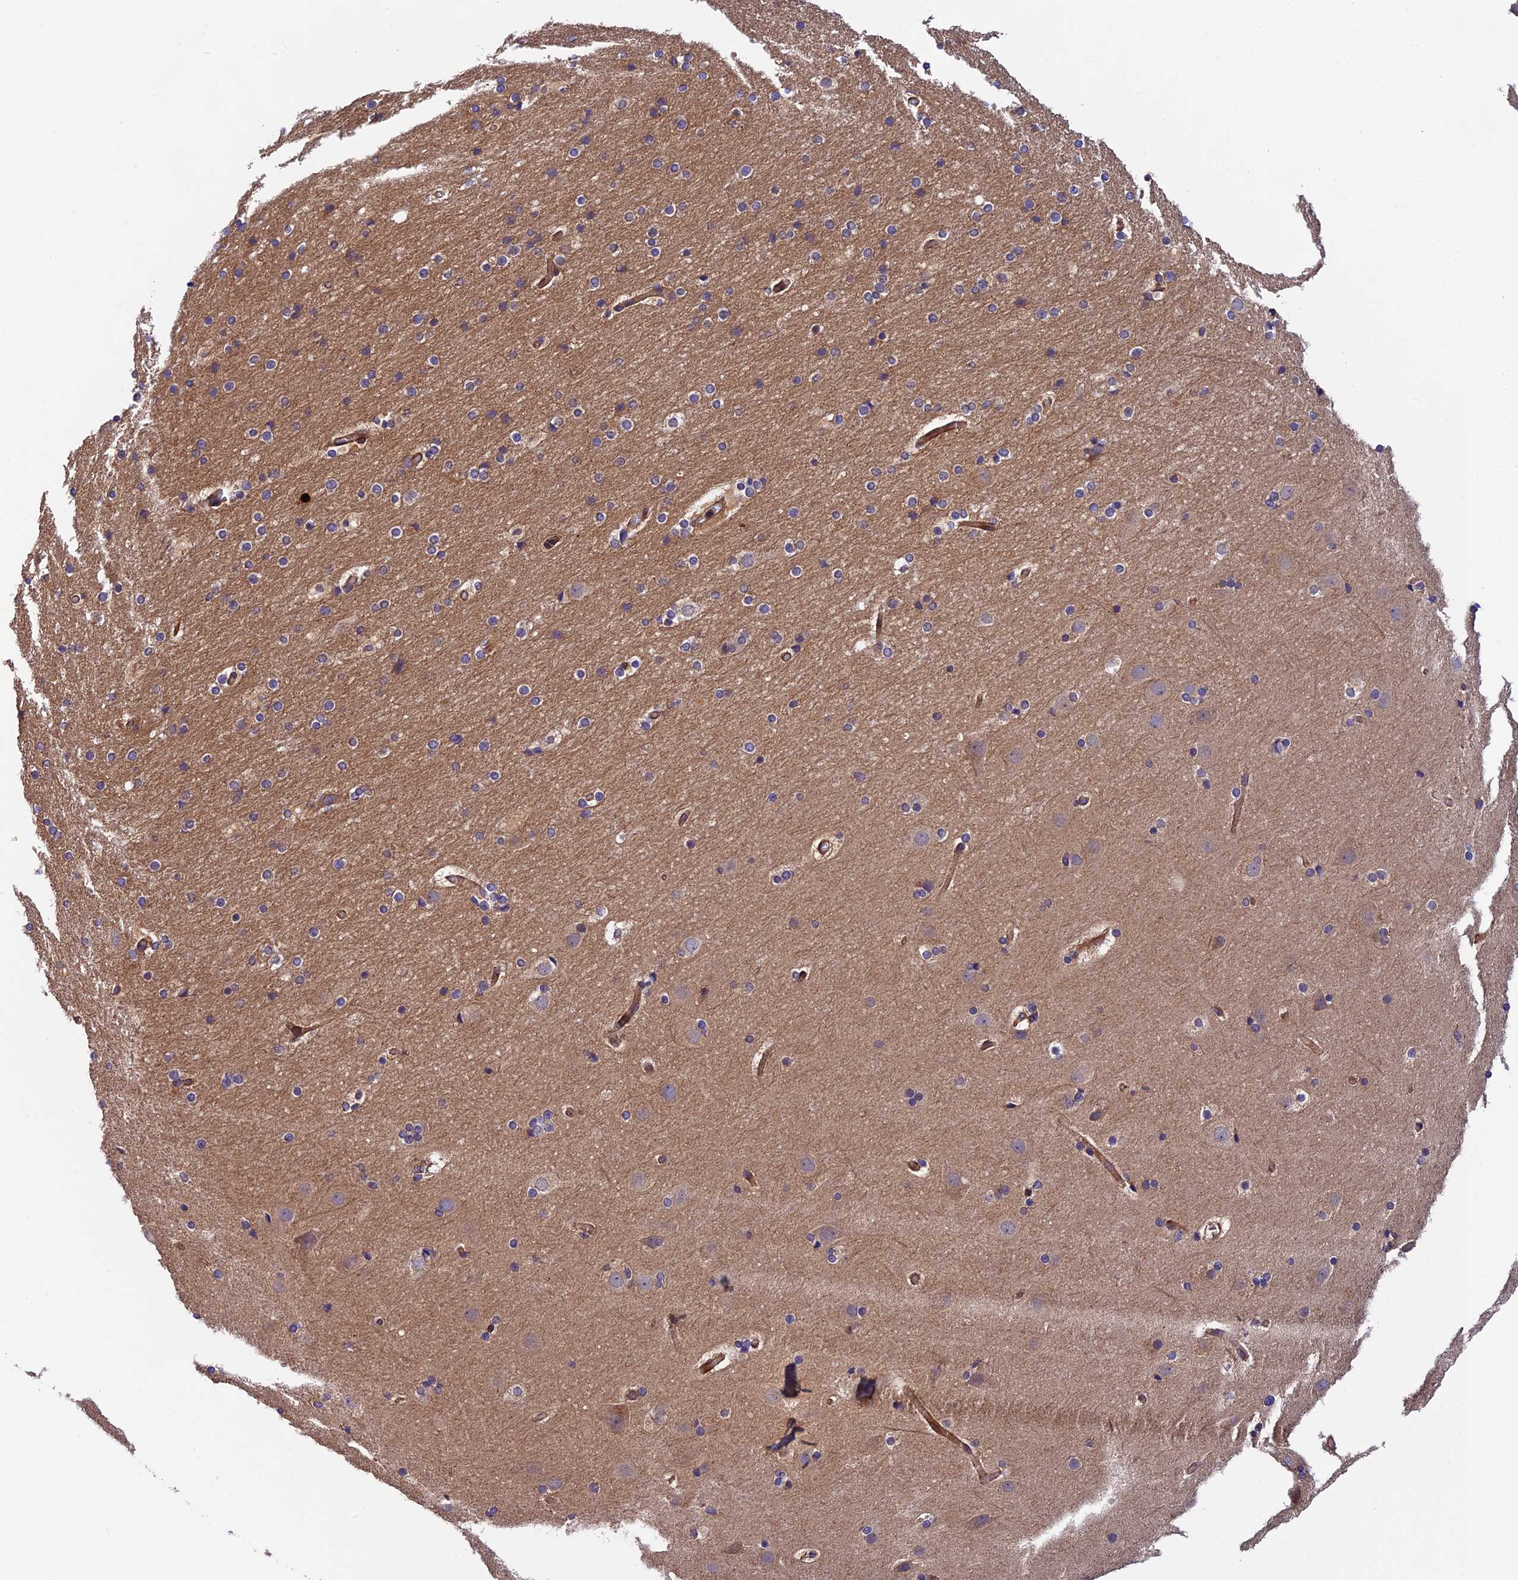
{"staining": {"intensity": "strong", "quantity": ">75%", "location": "cytoplasmic/membranous"}, "tissue": "cerebral cortex", "cell_type": "Endothelial cells", "image_type": "normal", "snomed": [{"axis": "morphology", "description": "Normal tissue, NOS"}, {"axis": "topography", "description": "Cerebral cortex"}], "caption": "Endothelial cells display strong cytoplasmic/membranous staining in about >75% of cells in benign cerebral cortex.", "gene": "ADAMTS15", "patient": {"sex": "male", "age": 57}}